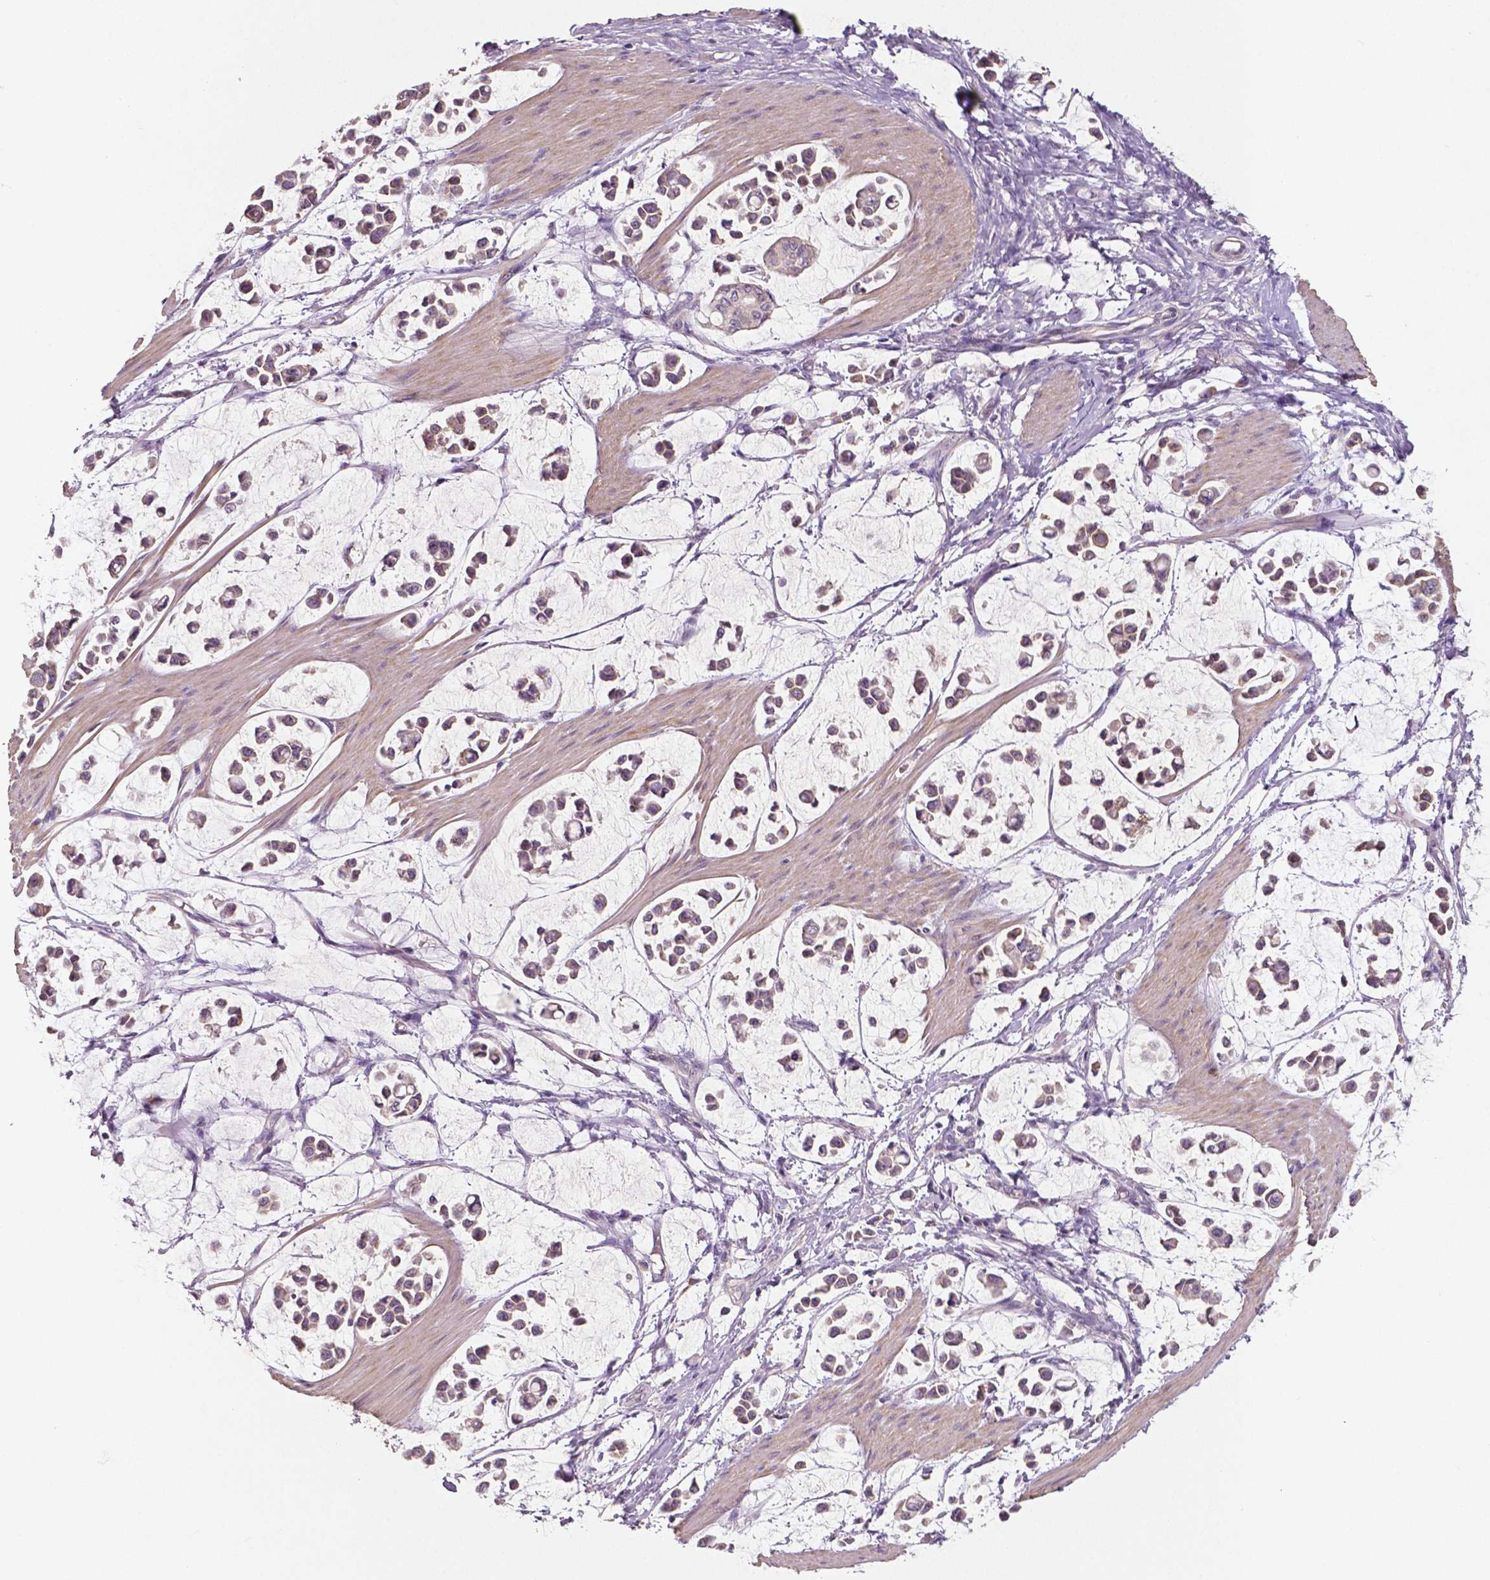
{"staining": {"intensity": "weak", "quantity": ">75%", "location": "cytoplasmic/membranous"}, "tissue": "stomach cancer", "cell_type": "Tumor cells", "image_type": "cancer", "snomed": [{"axis": "morphology", "description": "Adenocarcinoma, NOS"}, {"axis": "topography", "description": "Stomach"}], "caption": "Human stomach cancer stained with a protein marker reveals weak staining in tumor cells.", "gene": "LSM14B", "patient": {"sex": "male", "age": 82}}